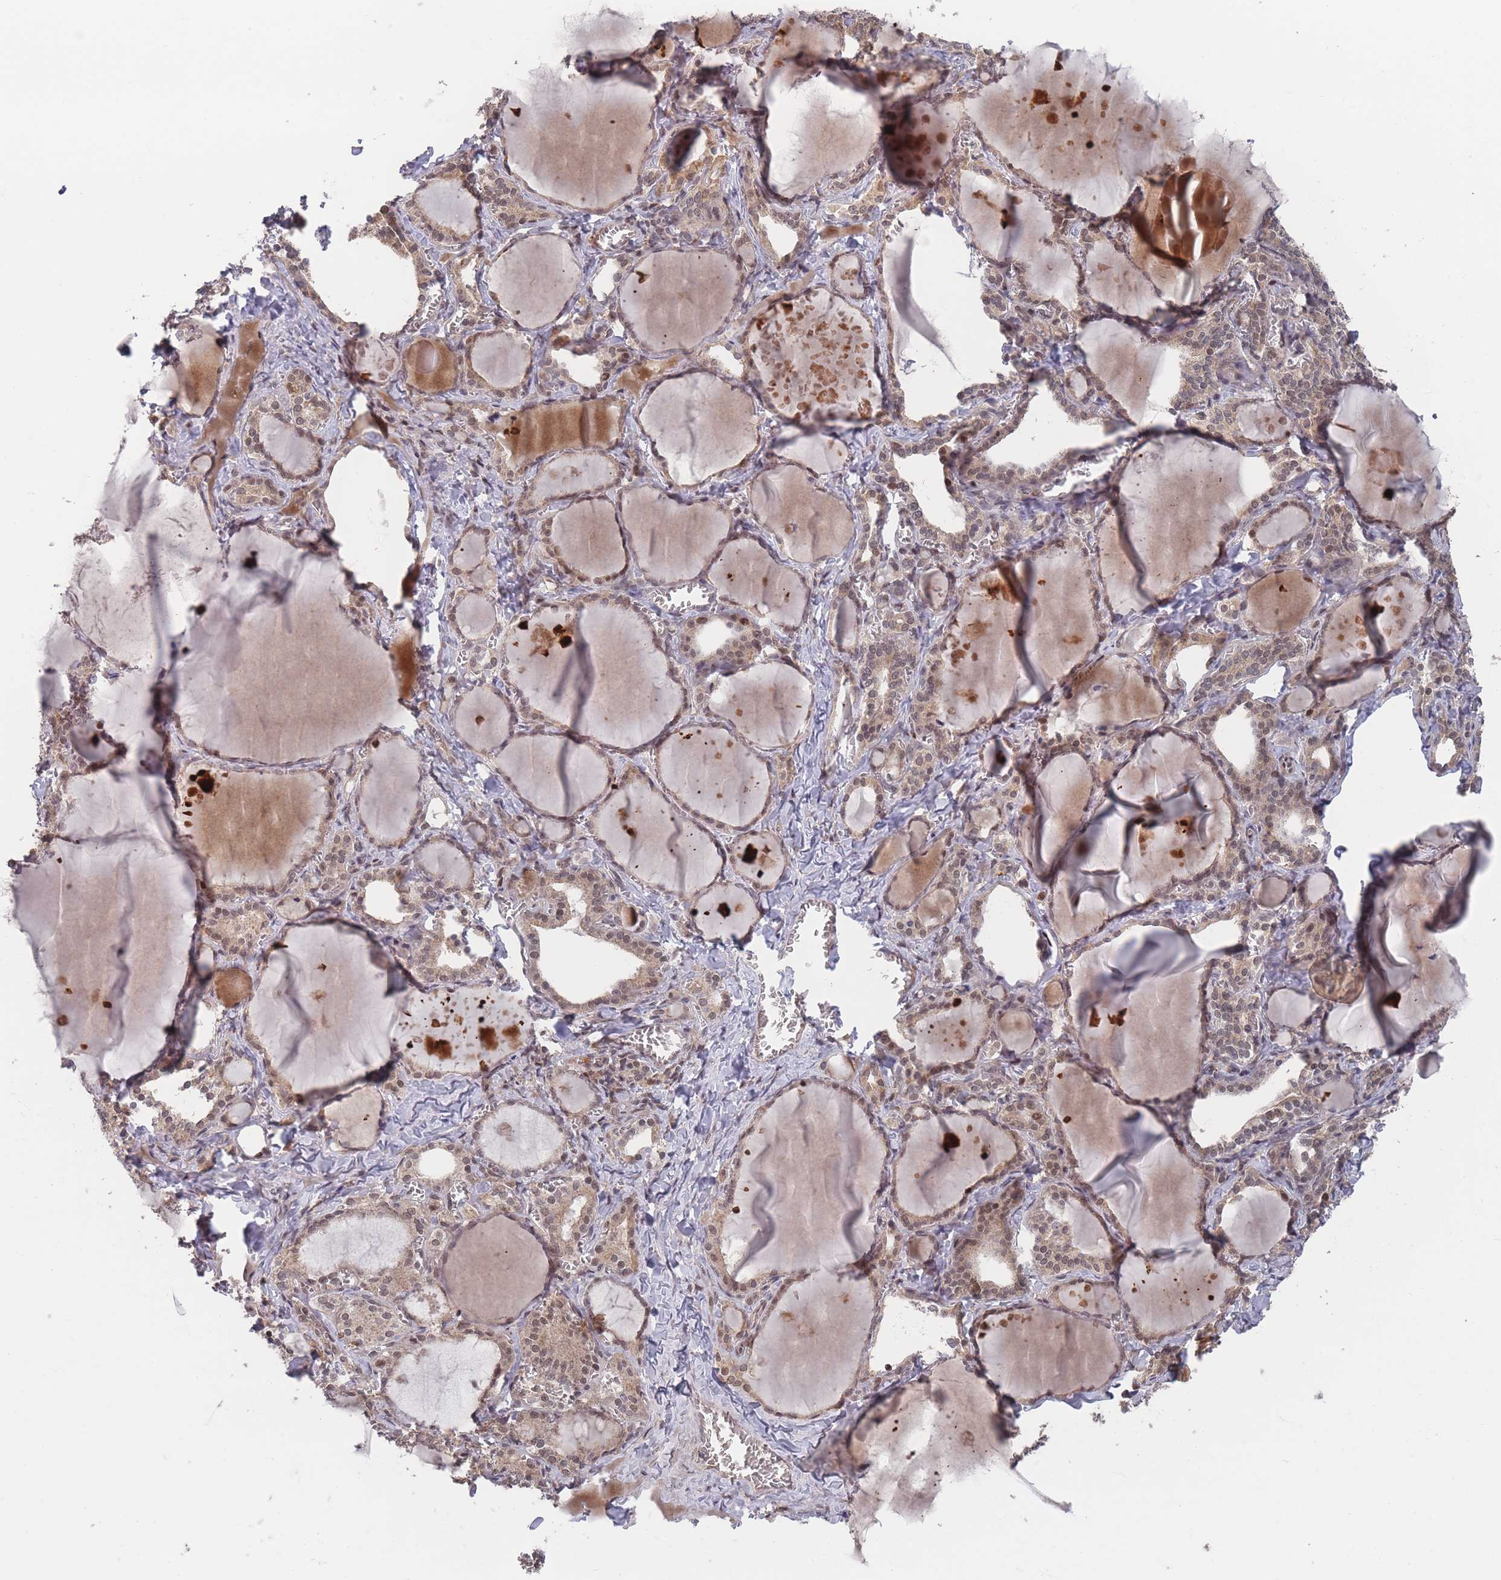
{"staining": {"intensity": "weak", "quantity": ">75%", "location": "cytoplasmic/membranous,nuclear"}, "tissue": "thyroid gland", "cell_type": "Glandular cells", "image_type": "normal", "snomed": [{"axis": "morphology", "description": "Normal tissue, NOS"}, {"axis": "topography", "description": "Thyroid gland"}], "caption": "High-power microscopy captured an immunohistochemistry (IHC) photomicrograph of benign thyroid gland, revealing weak cytoplasmic/membranous,nuclear expression in about >75% of glandular cells. (DAB (3,3'-diaminobenzidine) IHC, brown staining for protein, blue staining for nuclei).", "gene": "SF3B1", "patient": {"sex": "female", "age": 42}}